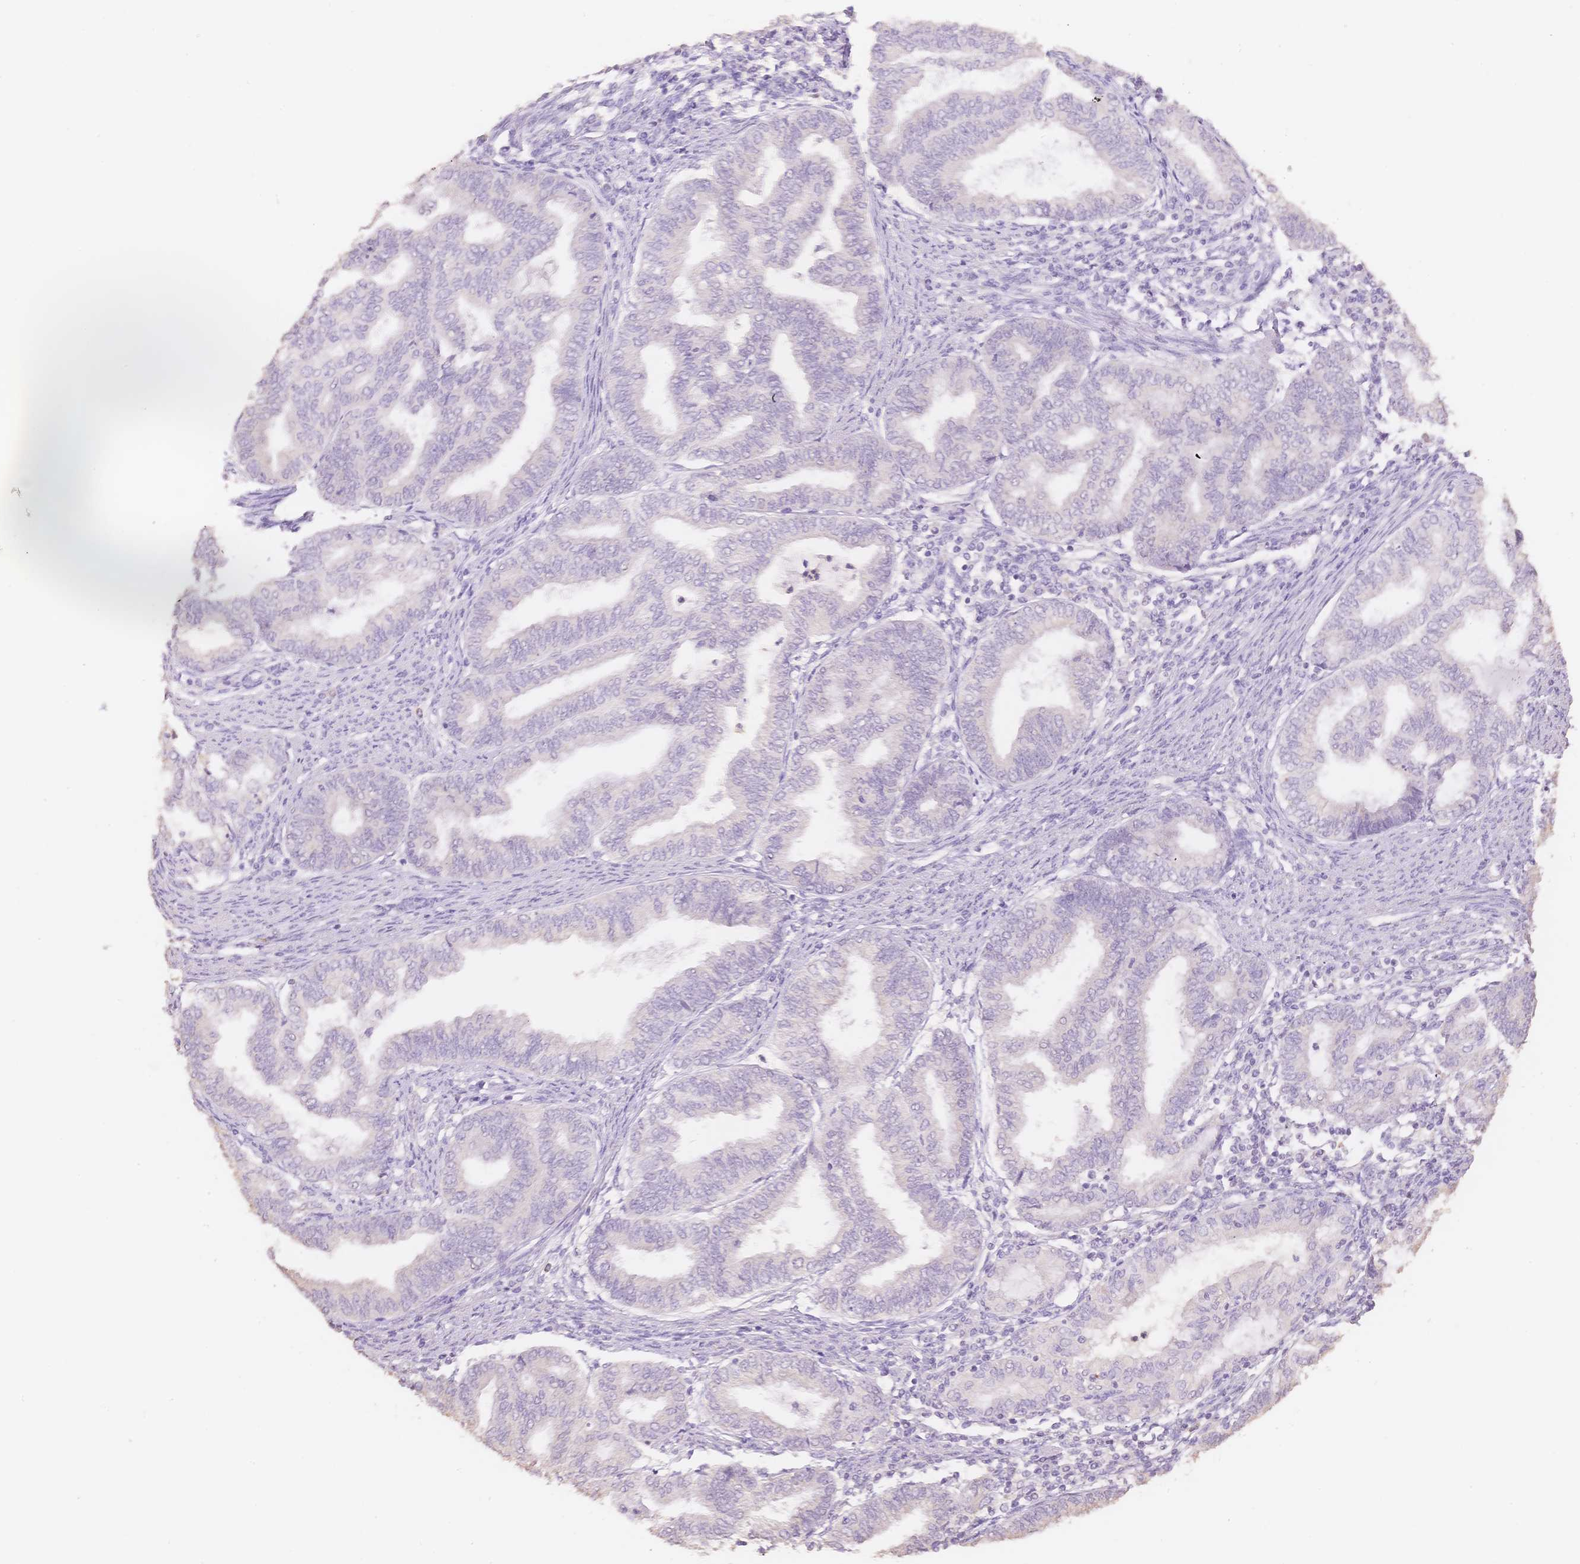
{"staining": {"intensity": "negative", "quantity": "none", "location": "none"}, "tissue": "endometrial cancer", "cell_type": "Tumor cells", "image_type": "cancer", "snomed": [{"axis": "morphology", "description": "Adenocarcinoma, NOS"}, {"axis": "topography", "description": "Endometrium"}], "caption": "IHC of human endometrial adenocarcinoma exhibits no expression in tumor cells. (DAB immunohistochemistry with hematoxylin counter stain).", "gene": "MBOAT7", "patient": {"sex": "female", "age": 79}}